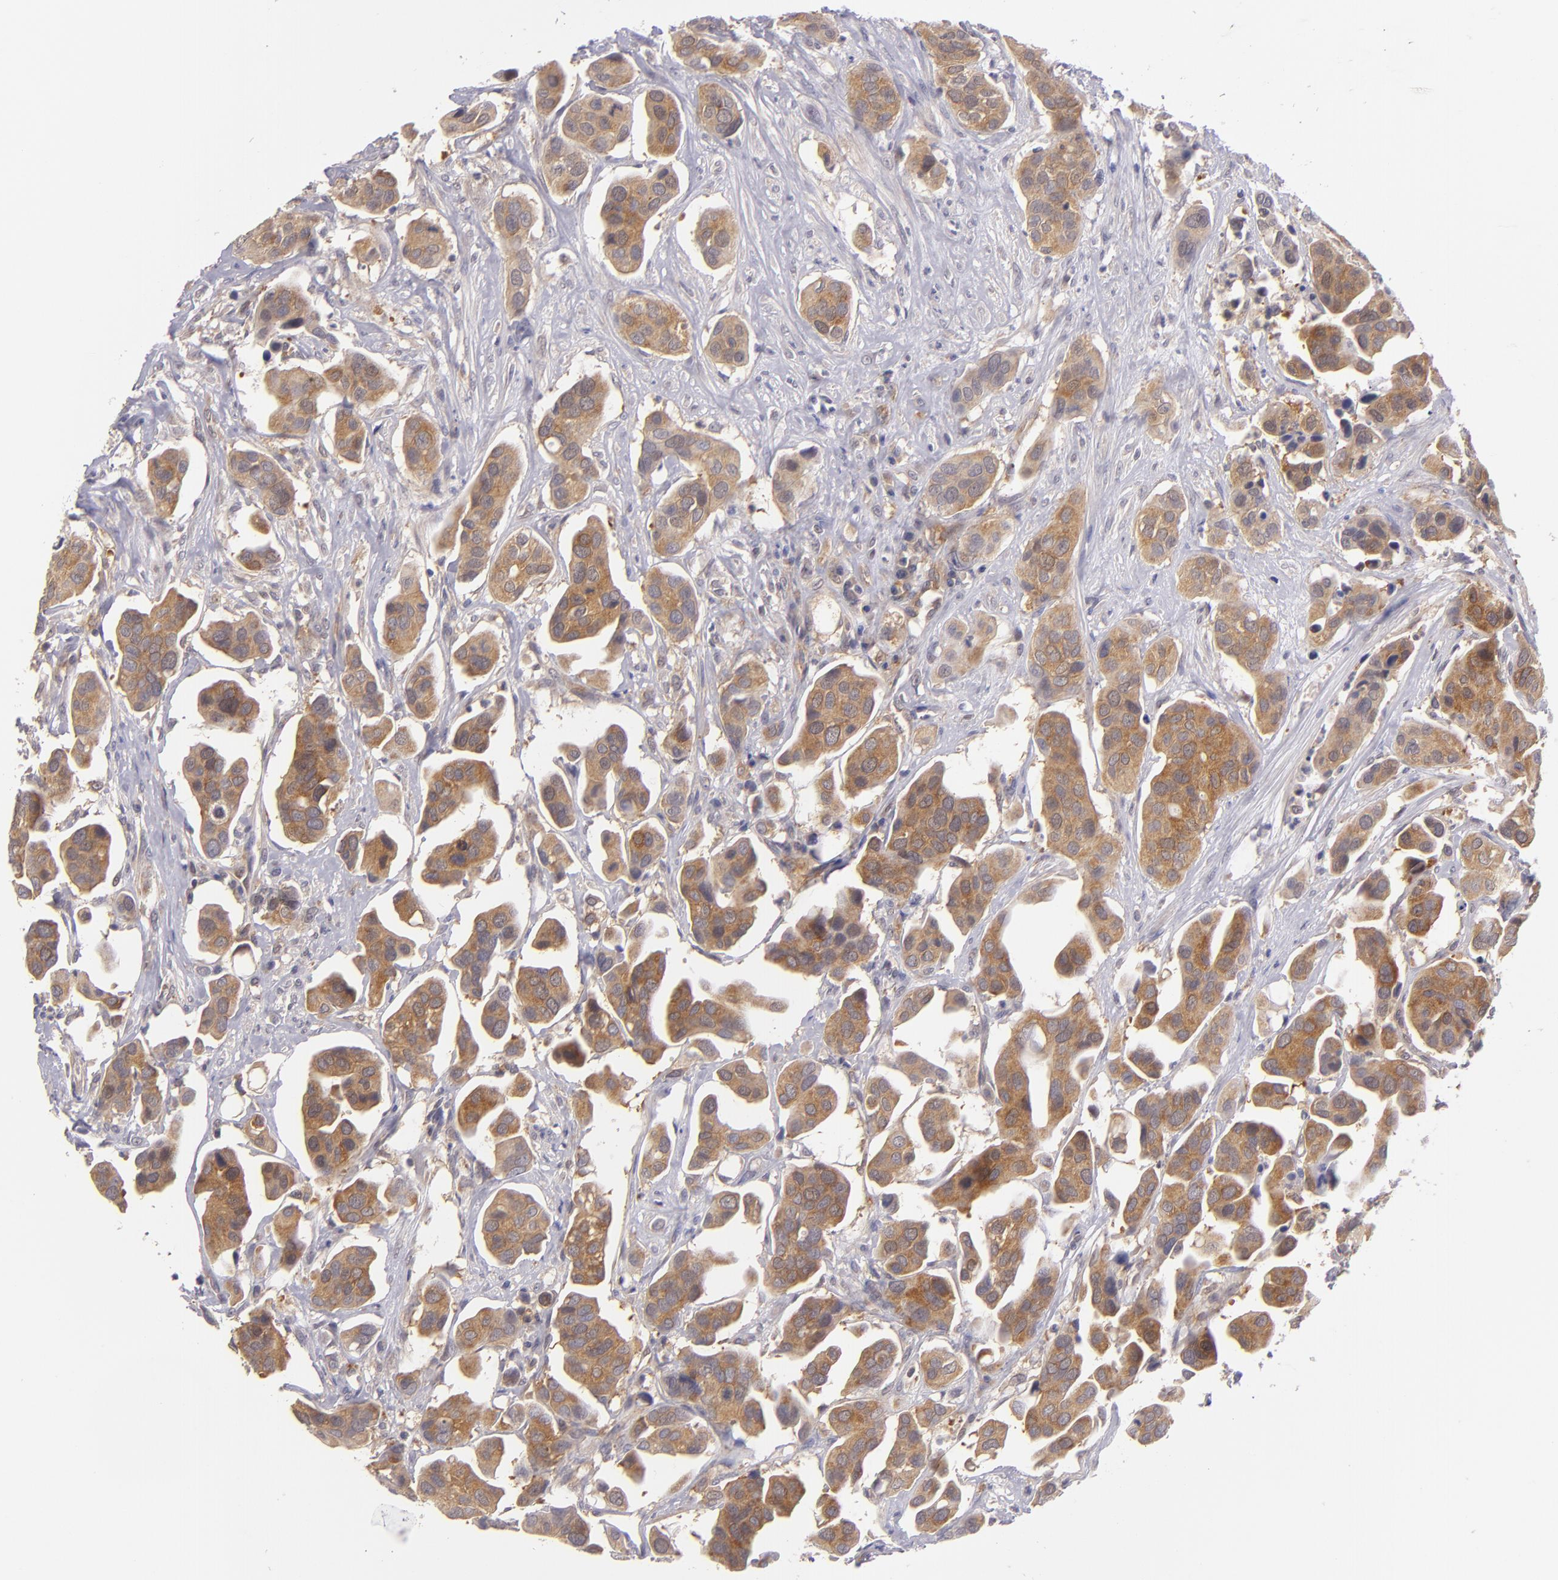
{"staining": {"intensity": "moderate", "quantity": ">75%", "location": "cytoplasmic/membranous"}, "tissue": "urothelial cancer", "cell_type": "Tumor cells", "image_type": "cancer", "snomed": [{"axis": "morphology", "description": "Adenocarcinoma, NOS"}, {"axis": "topography", "description": "Urinary bladder"}], "caption": "The photomicrograph exhibits a brown stain indicating the presence of a protein in the cytoplasmic/membranous of tumor cells in urothelial cancer. (Stains: DAB (3,3'-diaminobenzidine) in brown, nuclei in blue, Microscopy: brightfield microscopy at high magnification).", "gene": "PTPN13", "patient": {"sex": "male", "age": 61}}